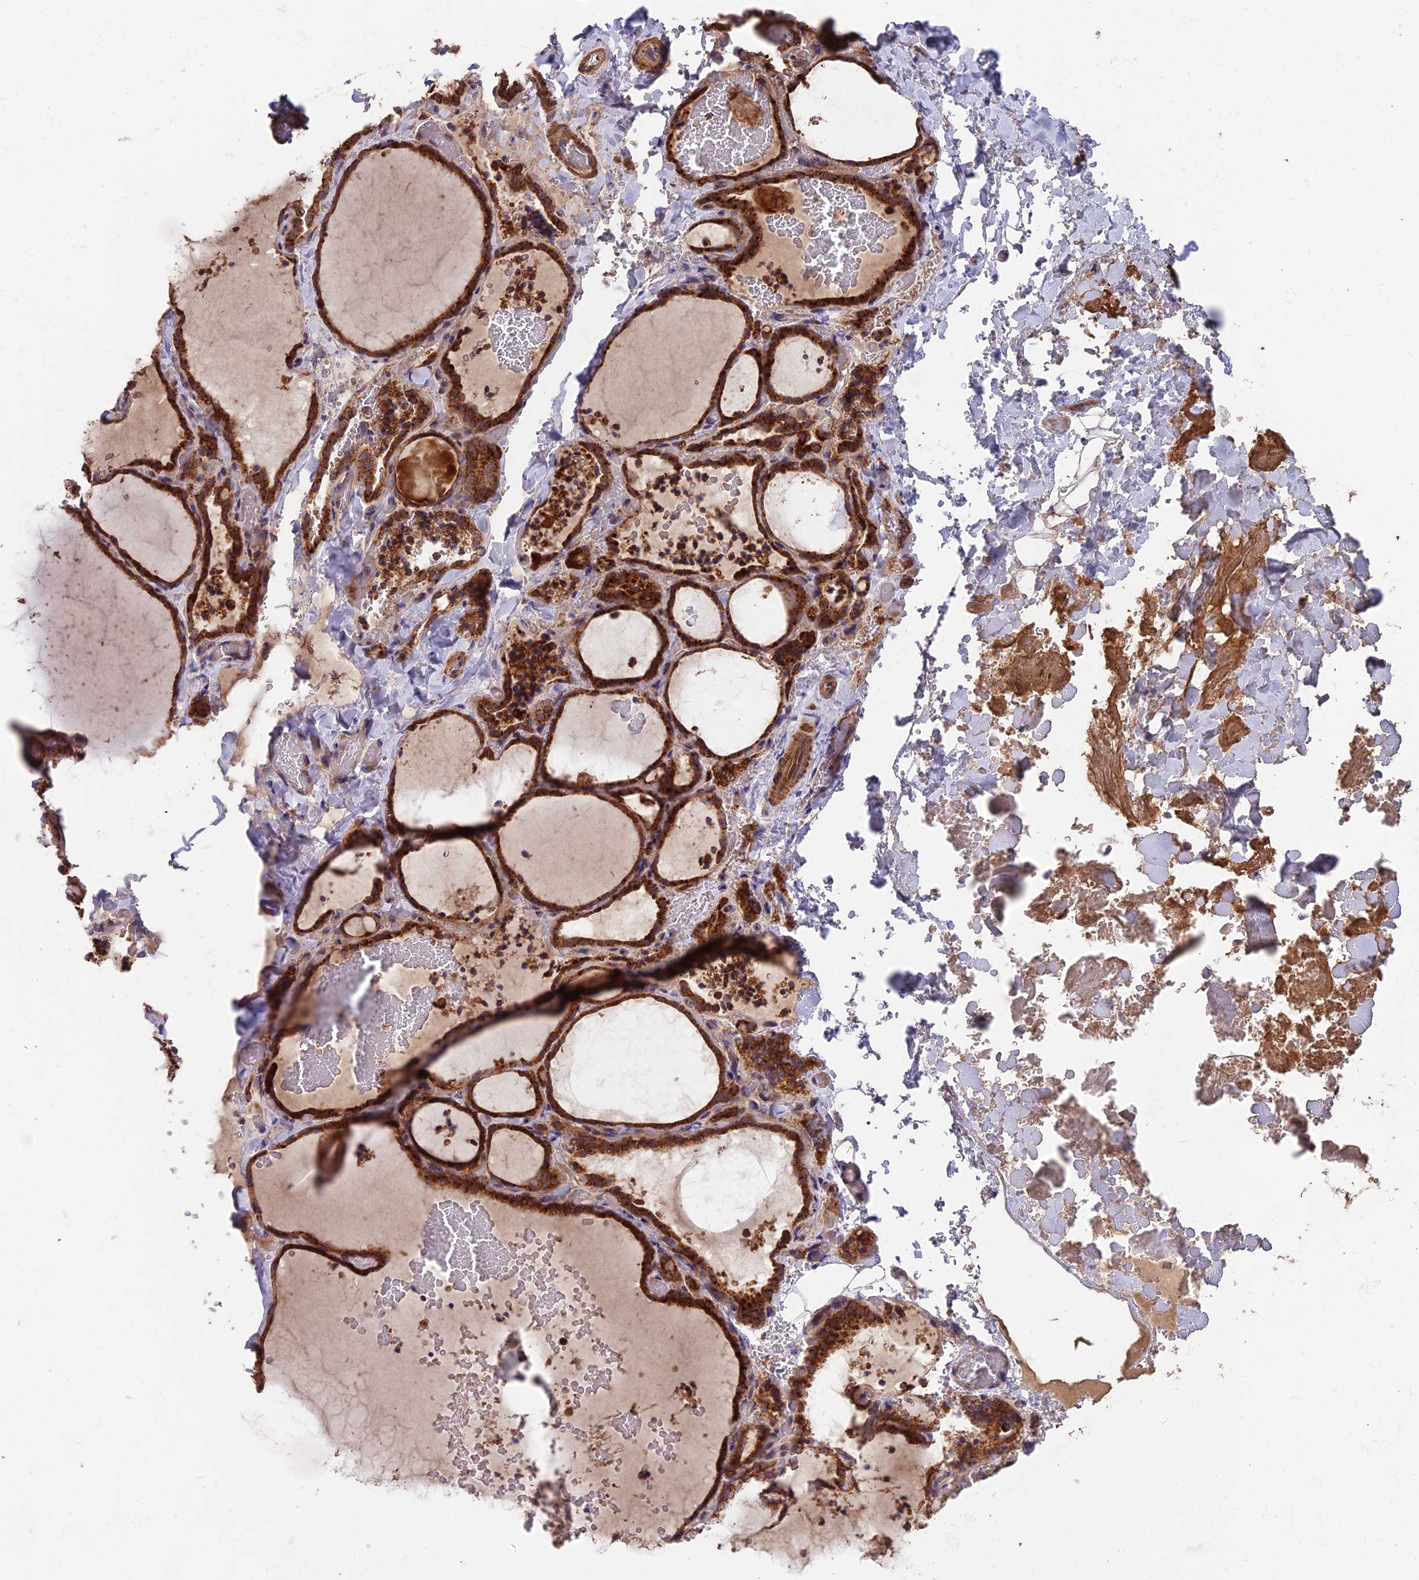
{"staining": {"intensity": "strong", "quantity": ">75%", "location": "cytoplasmic/membranous"}, "tissue": "thyroid gland", "cell_type": "Glandular cells", "image_type": "normal", "snomed": [{"axis": "morphology", "description": "Normal tissue, NOS"}, {"axis": "topography", "description": "Thyroid gland"}], "caption": "A photomicrograph showing strong cytoplasmic/membranous staining in approximately >75% of glandular cells in unremarkable thyroid gland, as visualized by brown immunohistochemical staining.", "gene": "IFT22", "patient": {"sex": "female", "age": 22}}